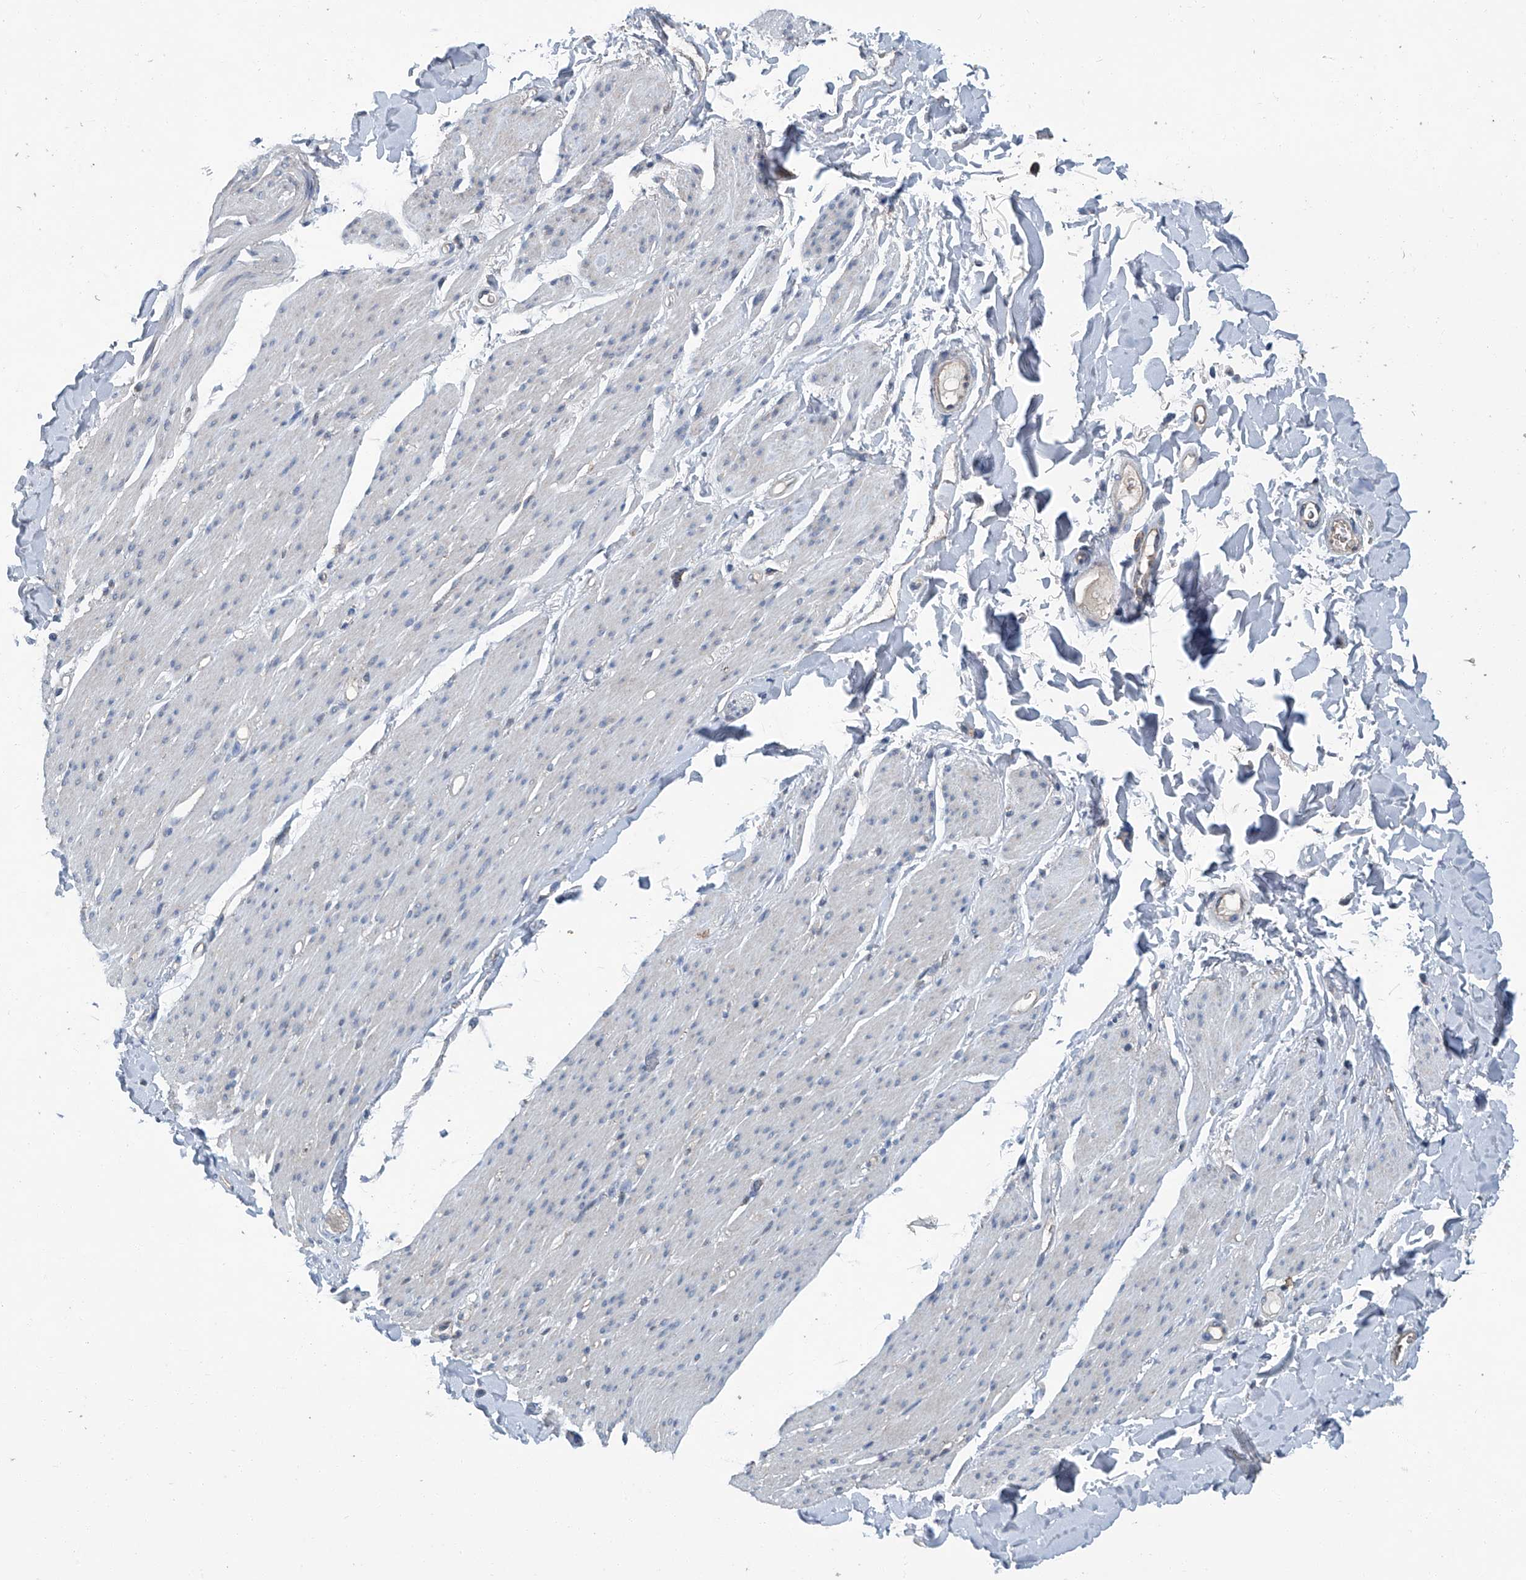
{"staining": {"intensity": "negative", "quantity": "none", "location": "none"}, "tissue": "smooth muscle", "cell_type": "Smooth muscle cells", "image_type": "normal", "snomed": [{"axis": "morphology", "description": "Normal tissue, NOS"}, {"axis": "topography", "description": "Colon"}, {"axis": "topography", "description": "Peripheral nerve tissue"}], "caption": "The immunohistochemistry (IHC) micrograph has no significant expression in smooth muscle cells of smooth muscle.", "gene": "CLK1", "patient": {"sex": "female", "age": 61}}